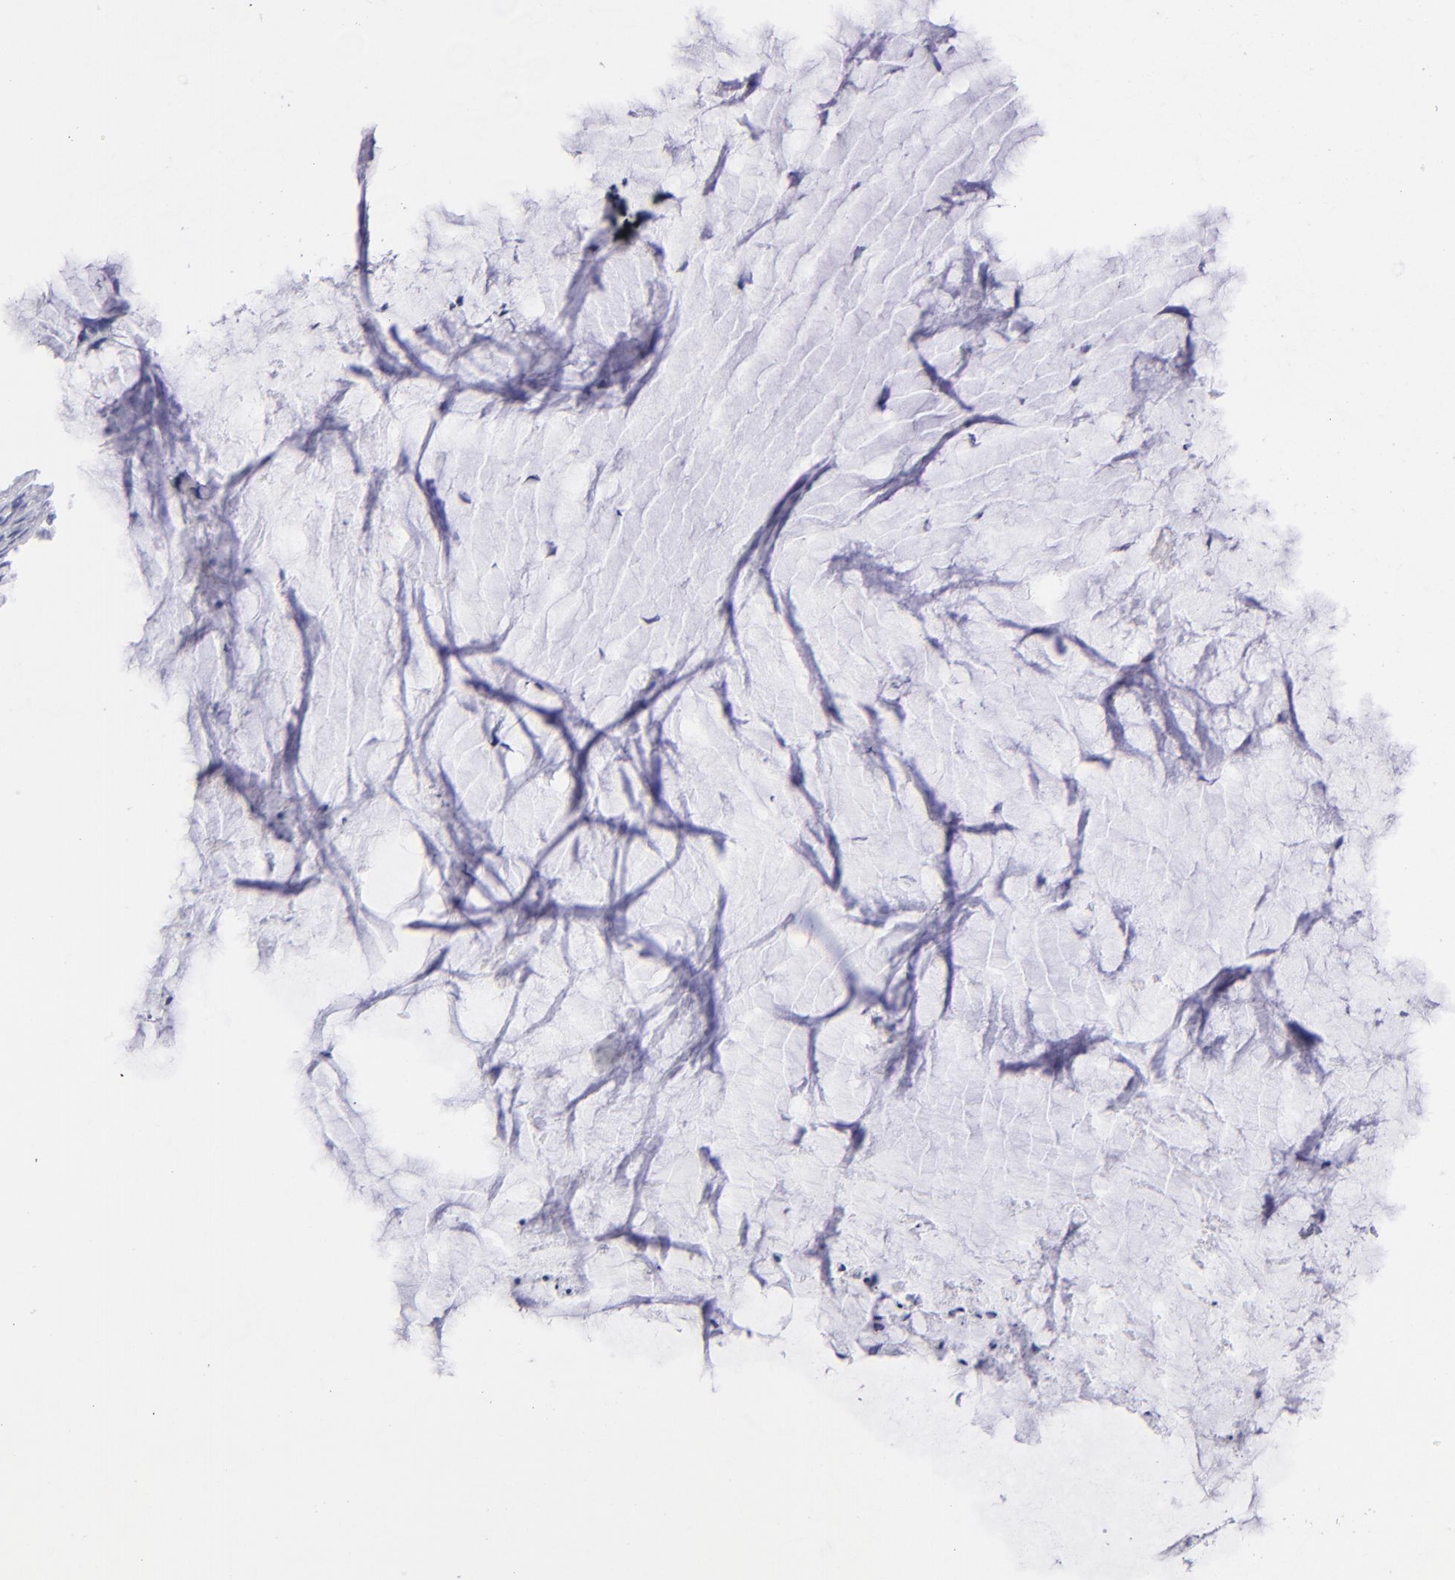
{"staining": {"intensity": "negative", "quantity": "none", "location": "none"}, "tissue": "ovarian cancer", "cell_type": "Tumor cells", "image_type": "cancer", "snomed": [{"axis": "morphology", "description": "Cystadenocarcinoma, mucinous, NOS"}, {"axis": "topography", "description": "Ovary"}], "caption": "DAB immunohistochemical staining of human ovarian cancer demonstrates no significant staining in tumor cells.", "gene": "PVALB", "patient": {"sex": "female", "age": 57}}